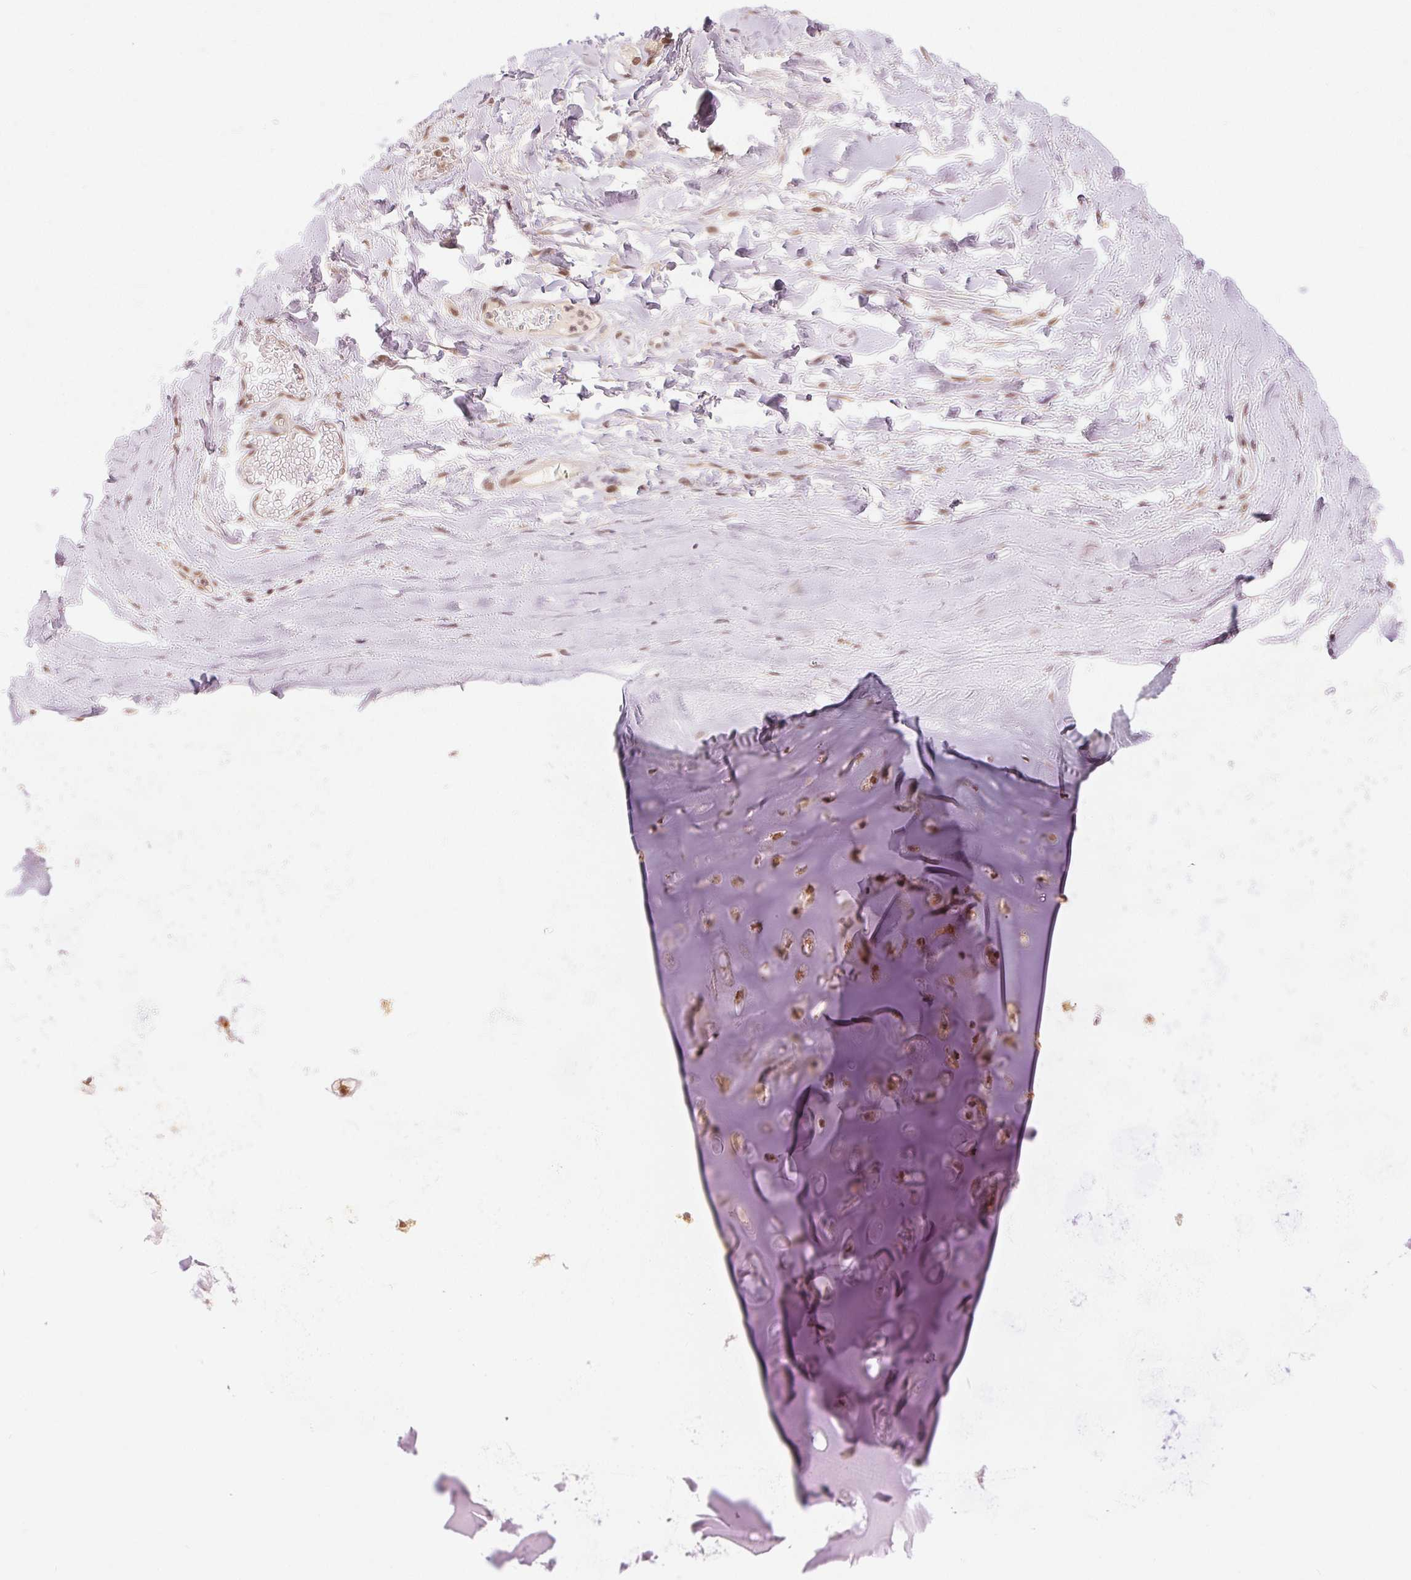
{"staining": {"intensity": "moderate", "quantity": ">75%", "location": "nuclear"}, "tissue": "soft tissue", "cell_type": "Chondrocytes", "image_type": "normal", "snomed": [{"axis": "morphology", "description": "Normal tissue, NOS"}, {"axis": "topography", "description": "Cartilage tissue"}, {"axis": "topography", "description": "Nasopharynx"}, {"axis": "topography", "description": "Thyroid gland"}], "caption": "Brown immunohistochemical staining in normal human soft tissue displays moderate nuclear expression in about >75% of chondrocytes. Immunohistochemistry stains the protein of interest in brown and the nuclei are stained blue.", "gene": "DEK", "patient": {"sex": "male", "age": 63}}